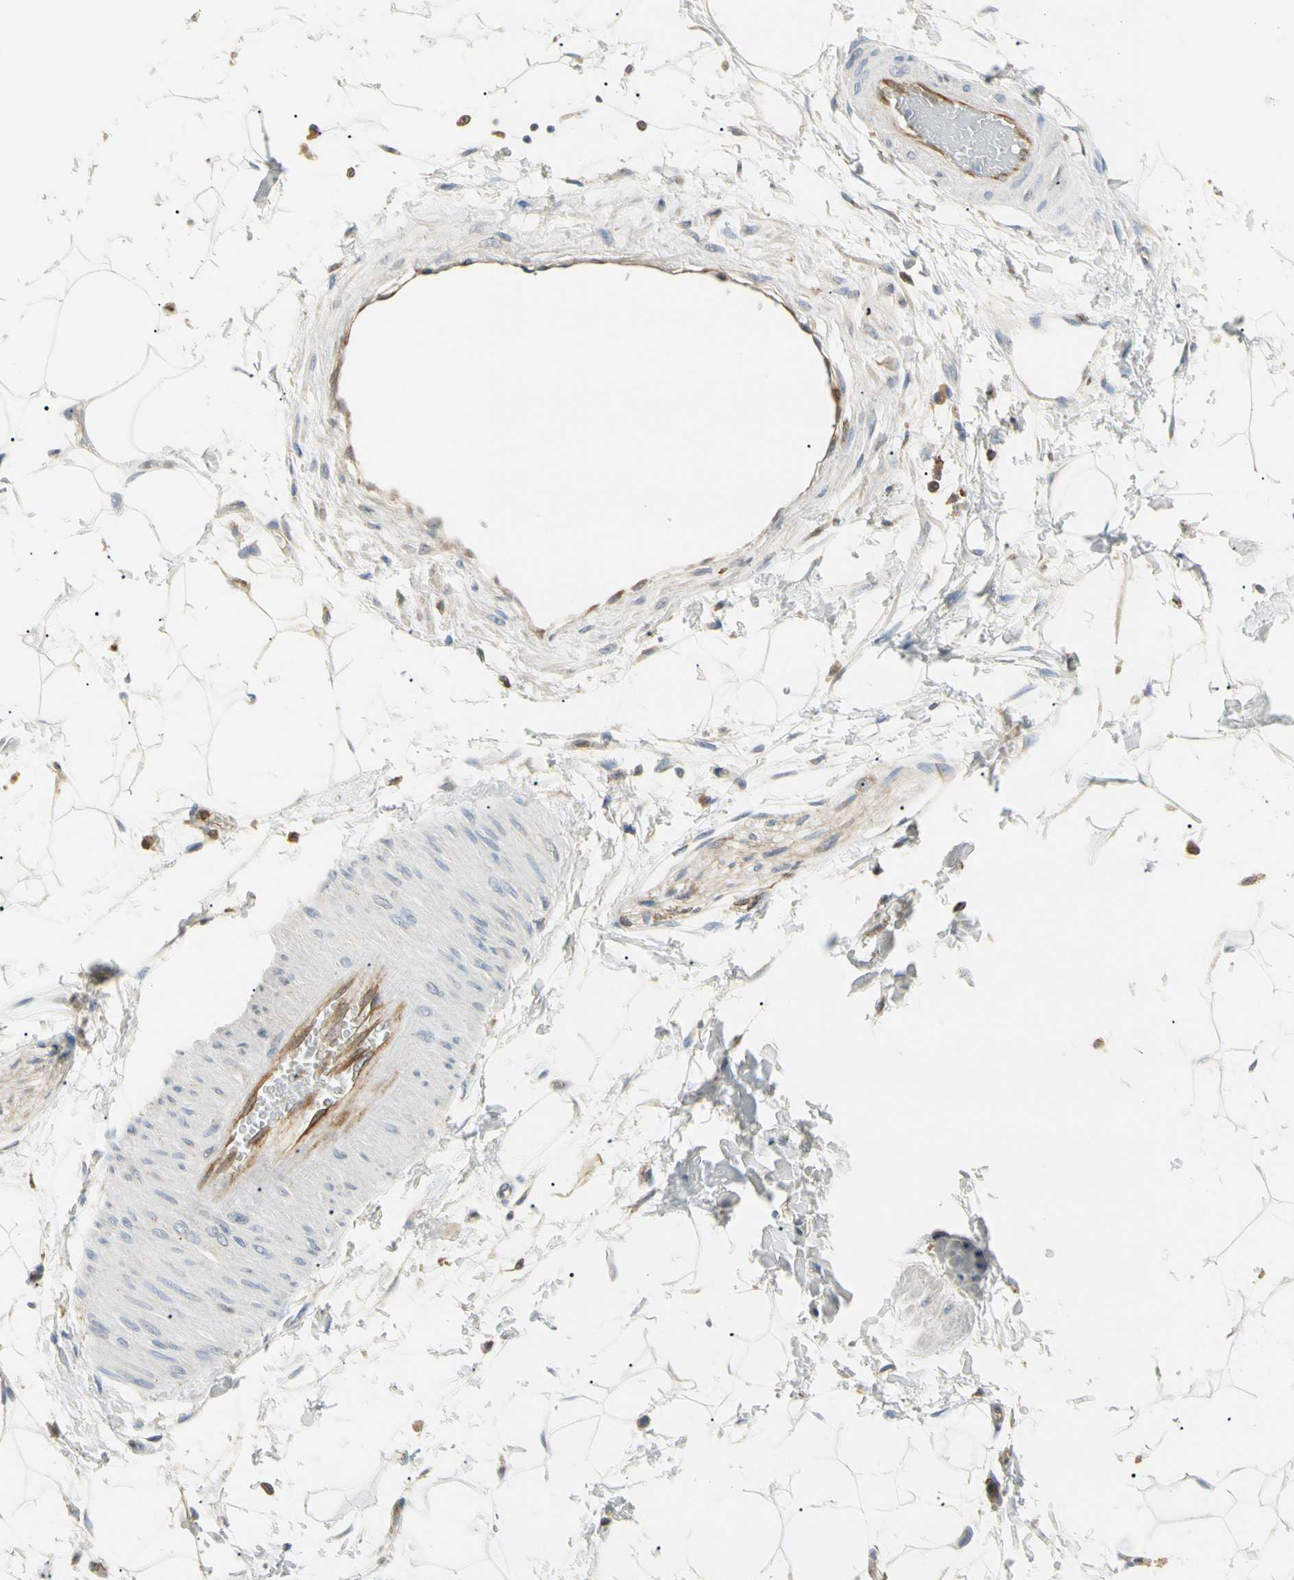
{"staining": {"intensity": "weak", "quantity": ">75%", "location": "cytoplasmic/membranous"}, "tissue": "adipose tissue", "cell_type": "Adipocytes", "image_type": "normal", "snomed": [{"axis": "morphology", "description": "Normal tissue, NOS"}, {"axis": "topography", "description": "Soft tissue"}], "caption": "Adipose tissue stained with DAB (3,3'-diaminobenzidine) IHC exhibits low levels of weak cytoplasmic/membranous expression in about >75% of adipocytes.", "gene": "LPCAT2", "patient": {"sex": "male", "age": 72}}